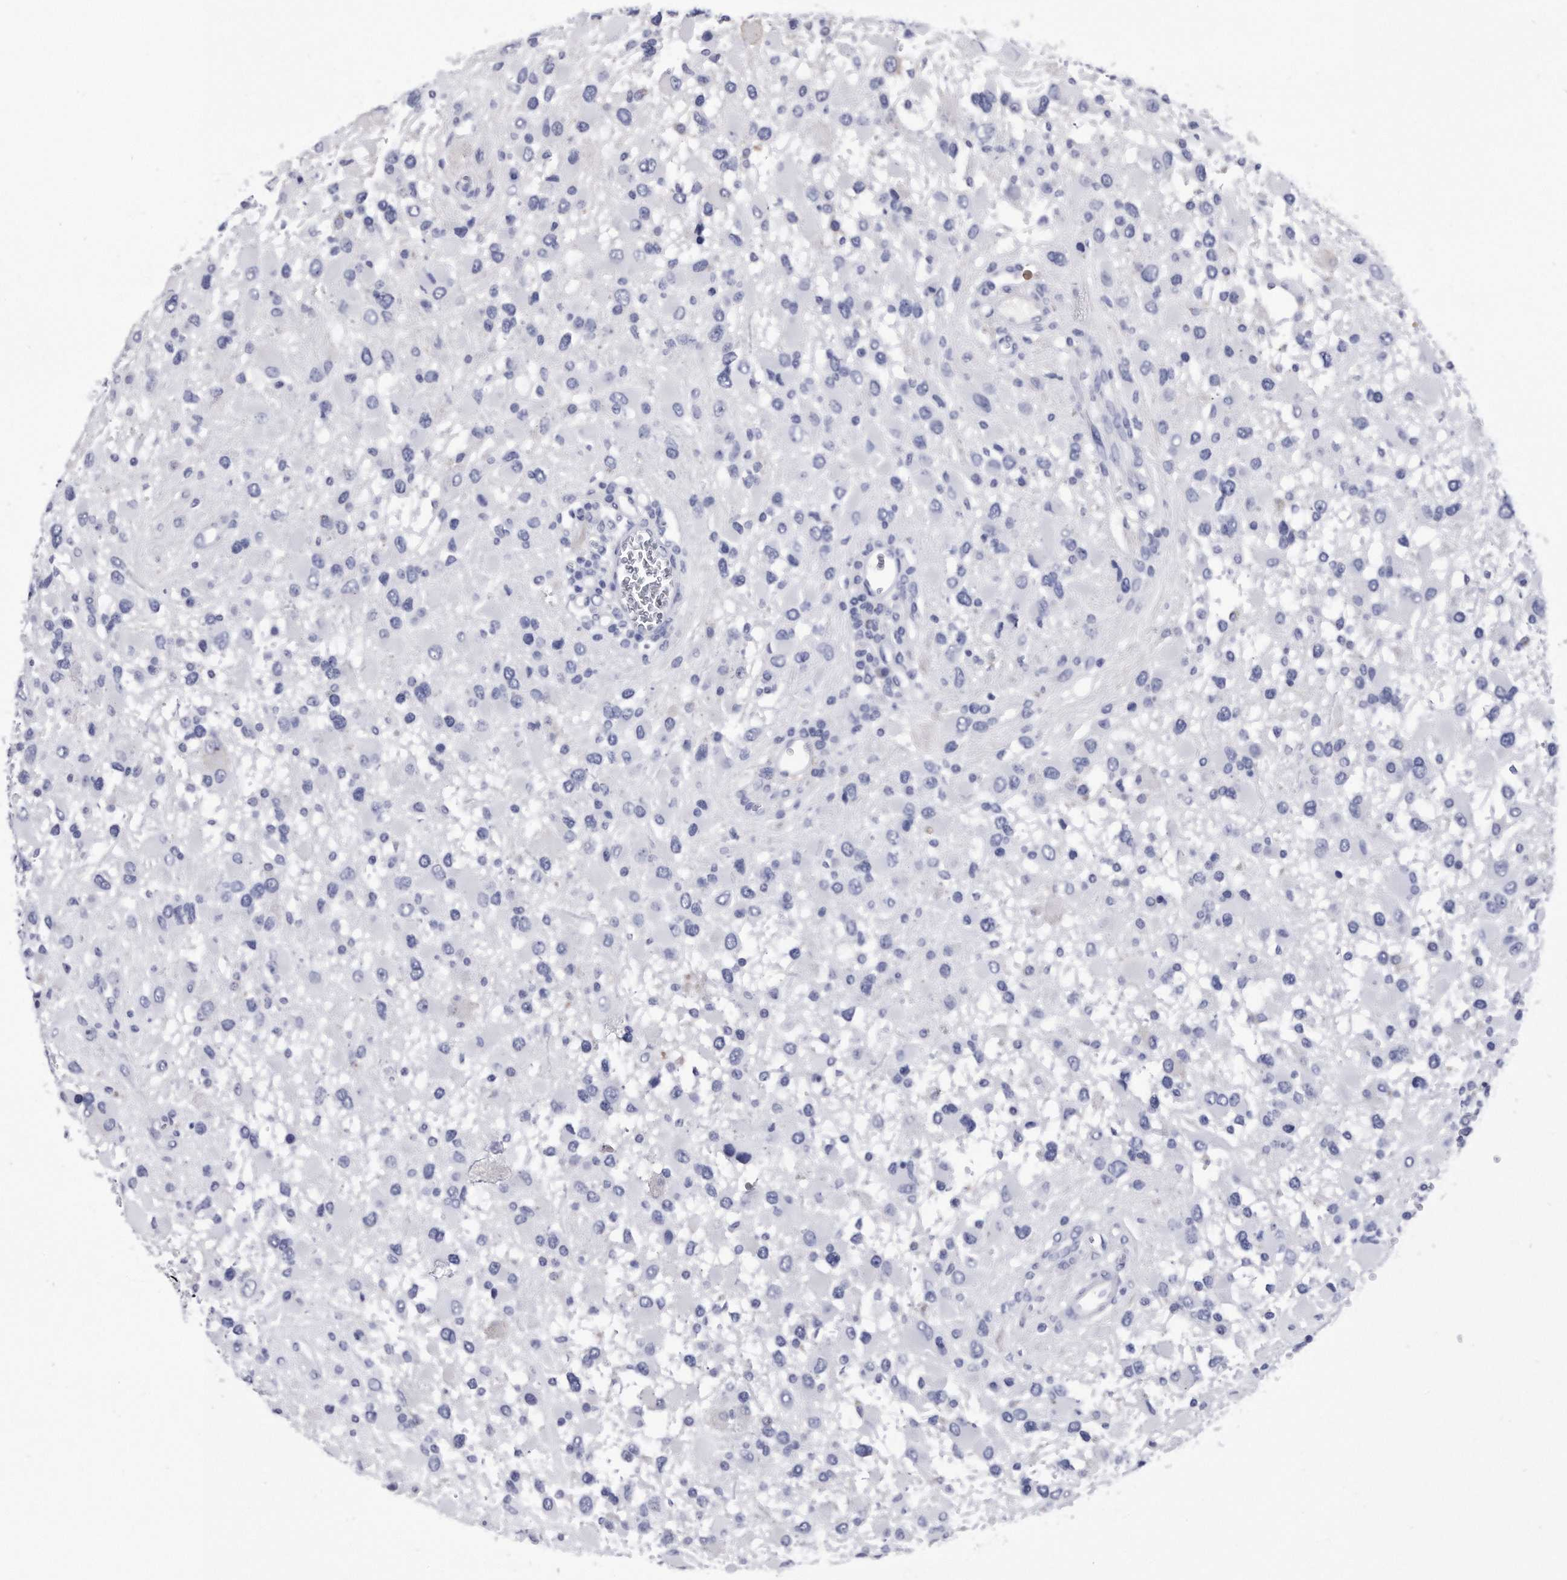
{"staining": {"intensity": "negative", "quantity": "none", "location": "none"}, "tissue": "glioma", "cell_type": "Tumor cells", "image_type": "cancer", "snomed": [{"axis": "morphology", "description": "Glioma, malignant, High grade"}, {"axis": "topography", "description": "Brain"}], "caption": "The histopathology image shows no significant staining in tumor cells of malignant glioma (high-grade).", "gene": "KCTD8", "patient": {"sex": "male", "age": 53}}